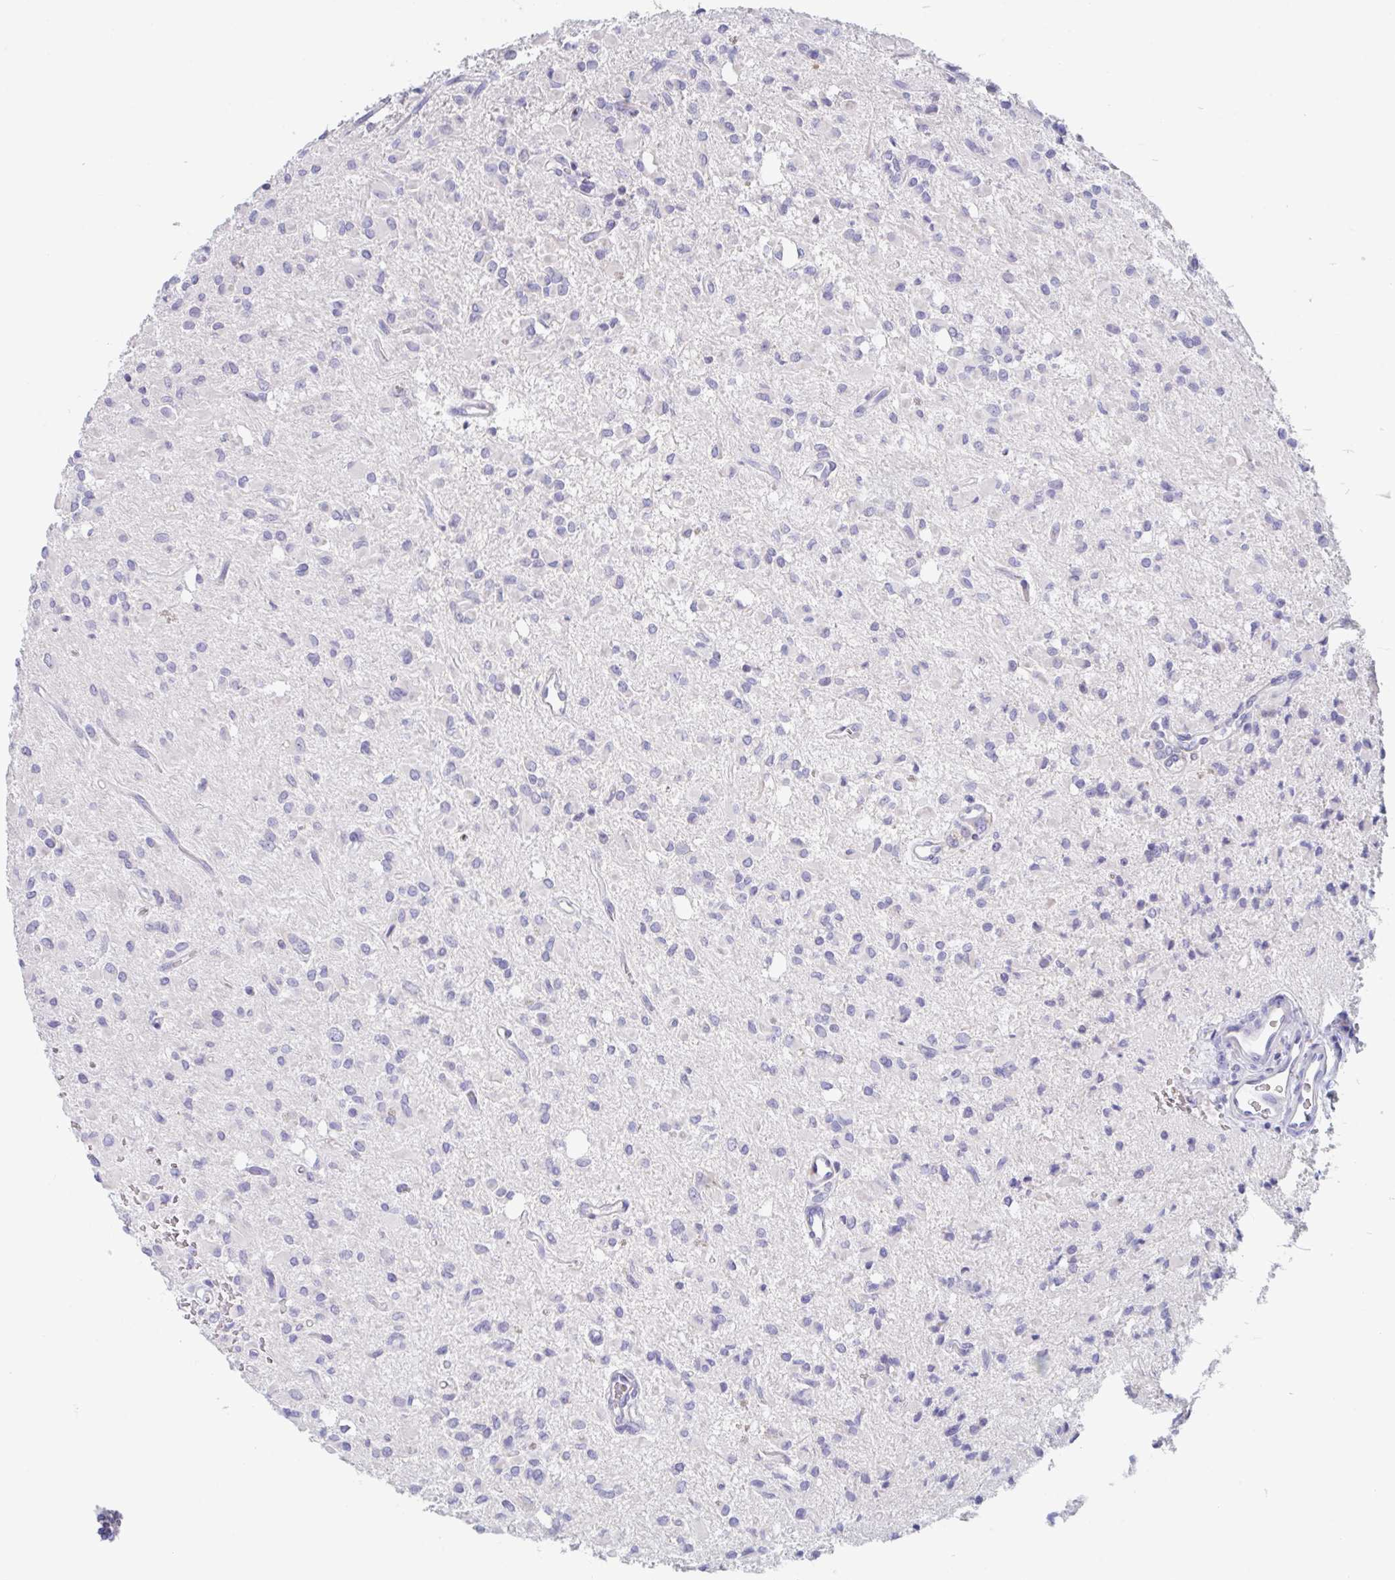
{"staining": {"intensity": "negative", "quantity": "none", "location": "none"}, "tissue": "glioma", "cell_type": "Tumor cells", "image_type": "cancer", "snomed": [{"axis": "morphology", "description": "Glioma, malignant, Low grade"}, {"axis": "topography", "description": "Brain"}], "caption": "Immunohistochemical staining of human low-grade glioma (malignant) demonstrates no significant positivity in tumor cells. (Immunohistochemistry (ihc), brightfield microscopy, high magnification).", "gene": "LRRC58", "patient": {"sex": "female", "age": 33}}